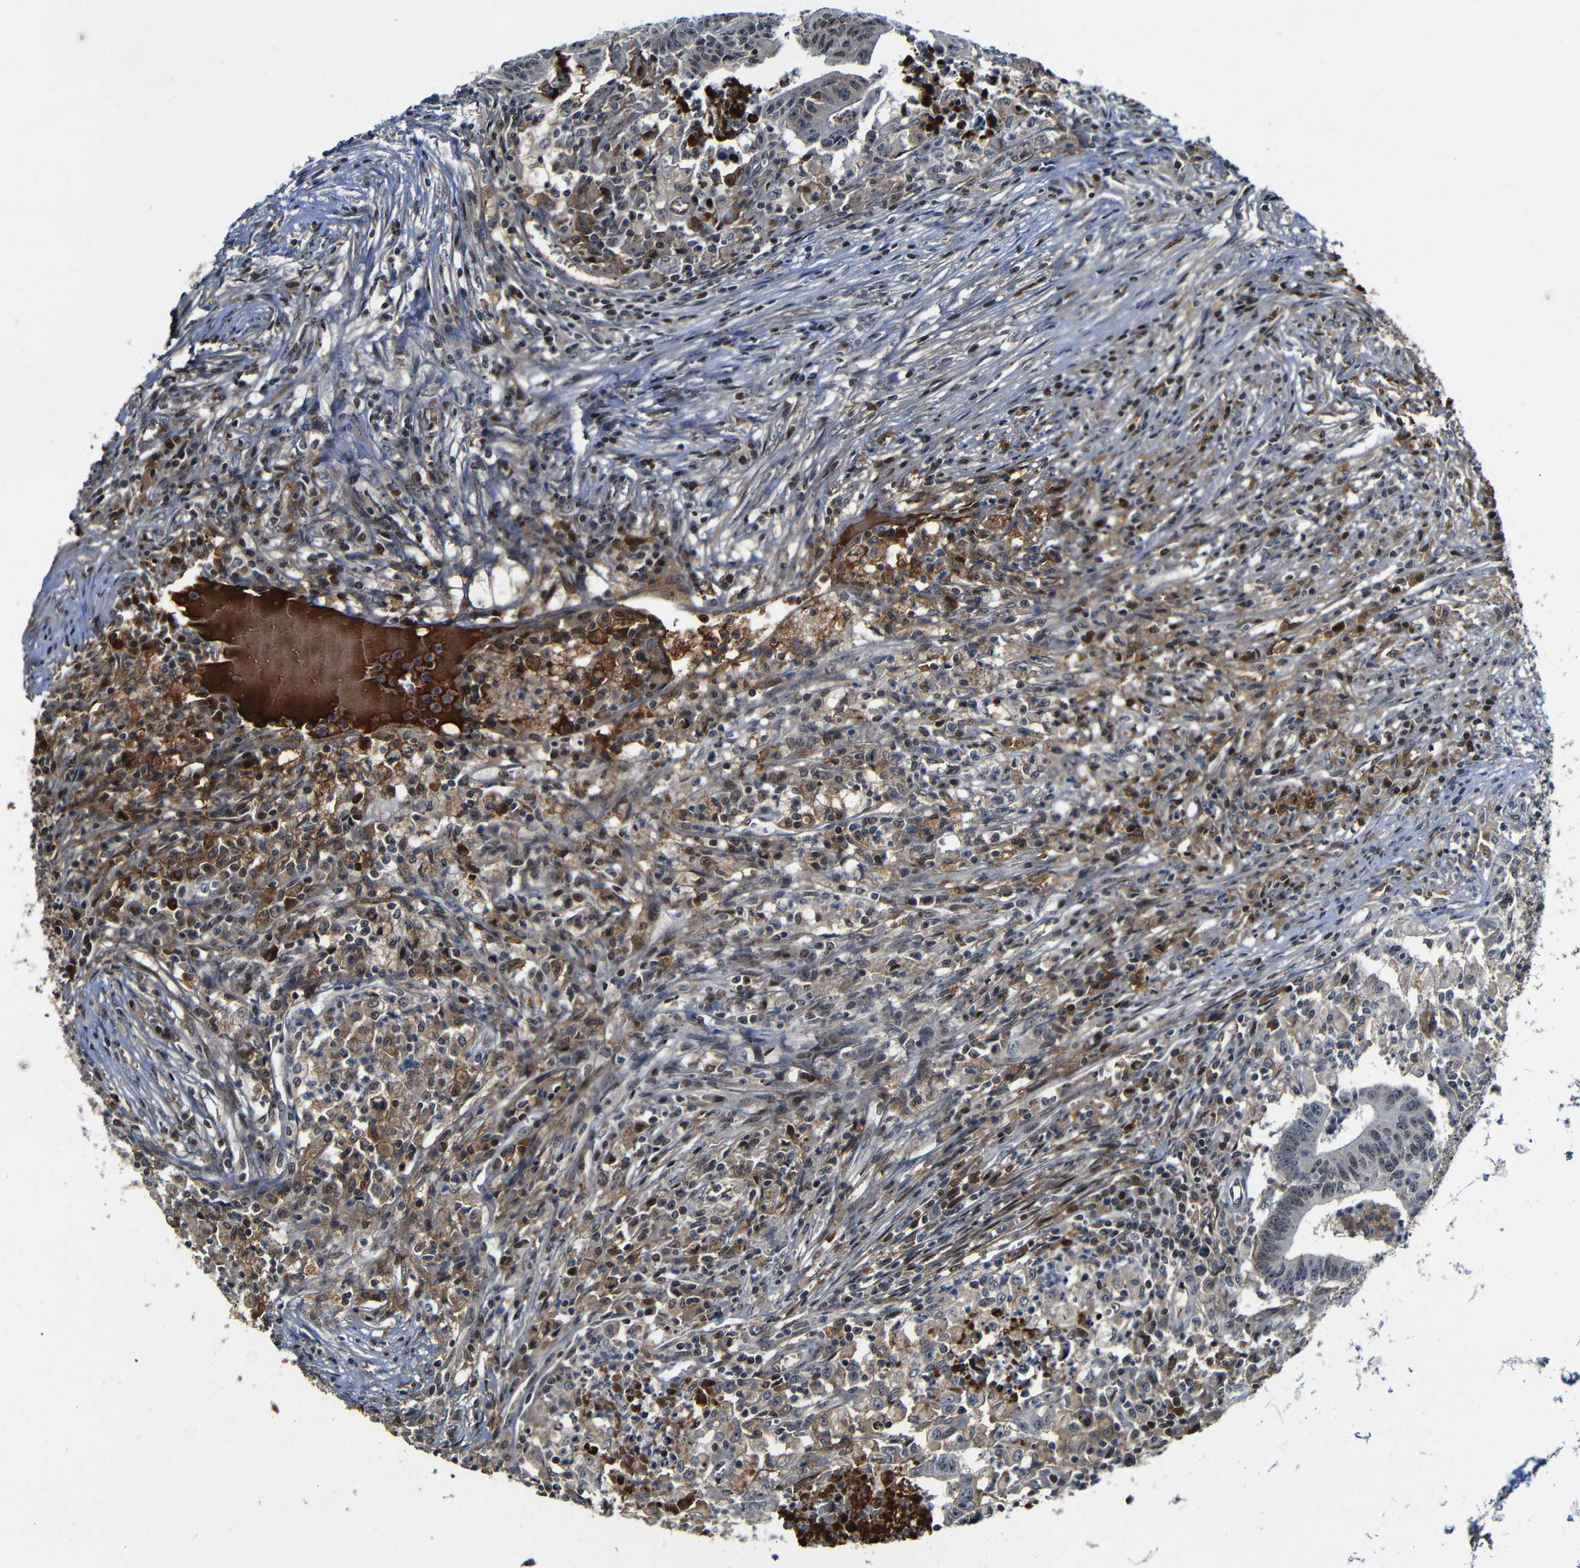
{"staining": {"intensity": "negative", "quantity": "none", "location": "none"}, "tissue": "colorectal cancer", "cell_type": "Tumor cells", "image_type": "cancer", "snomed": [{"axis": "morphology", "description": "Adenocarcinoma, NOS"}, {"axis": "topography", "description": "Colon"}], "caption": "This is an immunohistochemistry (IHC) micrograph of human colorectal cancer. There is no expression in tumor cells.", "gene": "MYC", "patient": {"sex": "male", "age": 45}}